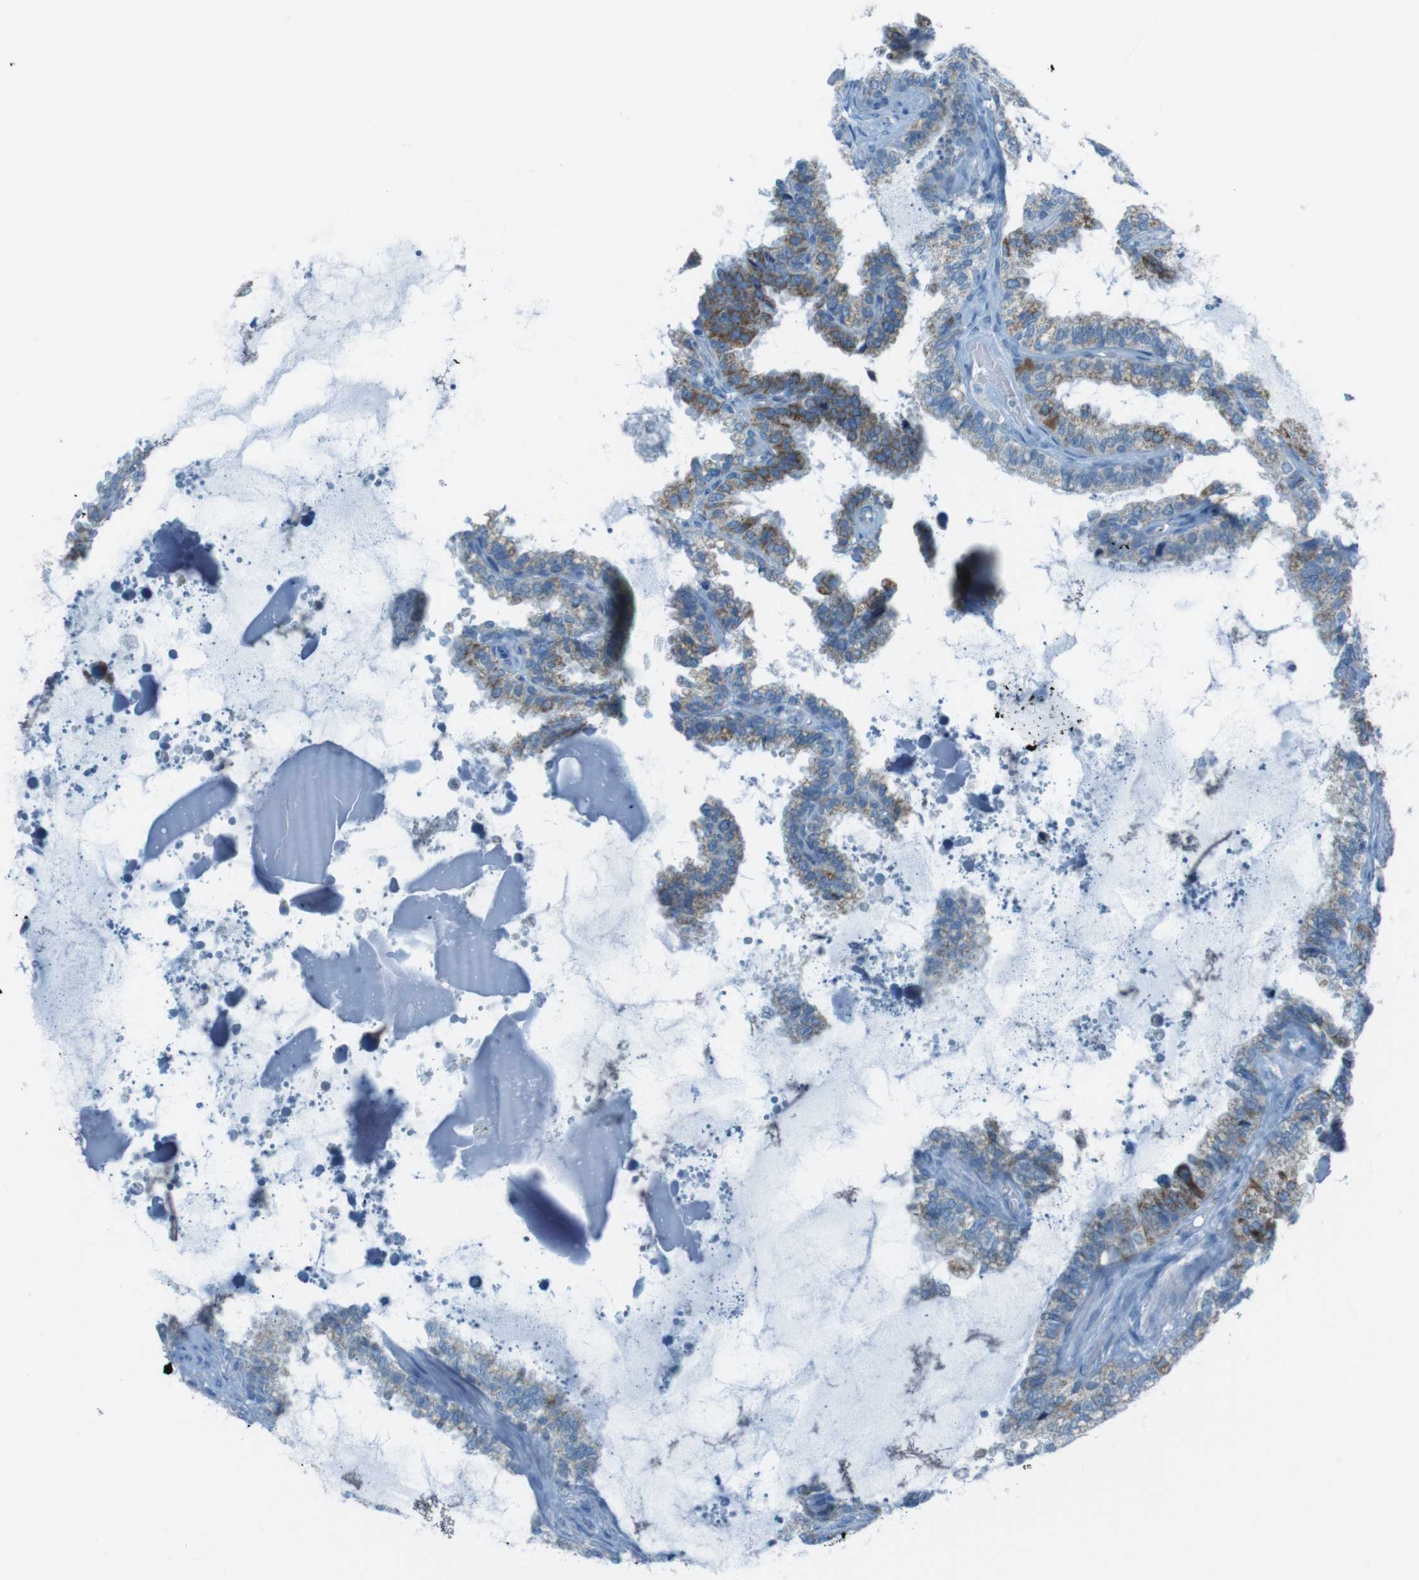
{"staining": {"intensity": "moderate", "quantity": "25%-75%", "location": "cytoplasmic/membranous"}, "tissue": "seminal vesicle", "cell_type": "Glandular cells", "image_type": "normal", "snomed": [{"axis": "morphology", "description": "Normal tissue, NOS"}, {"axis": "topography", "description": "Seminal veicle"}], "caption": "This micrograph reveals immunohistochemistry (IHC) staining of unremarkable human seminal vesicle, with medium moderate cytoplasmic/membranous positivity in approximately 25%-75% of glandular cells.", "gene": "DNAJA3", "patient": {"sex": "male", "age": 46}}